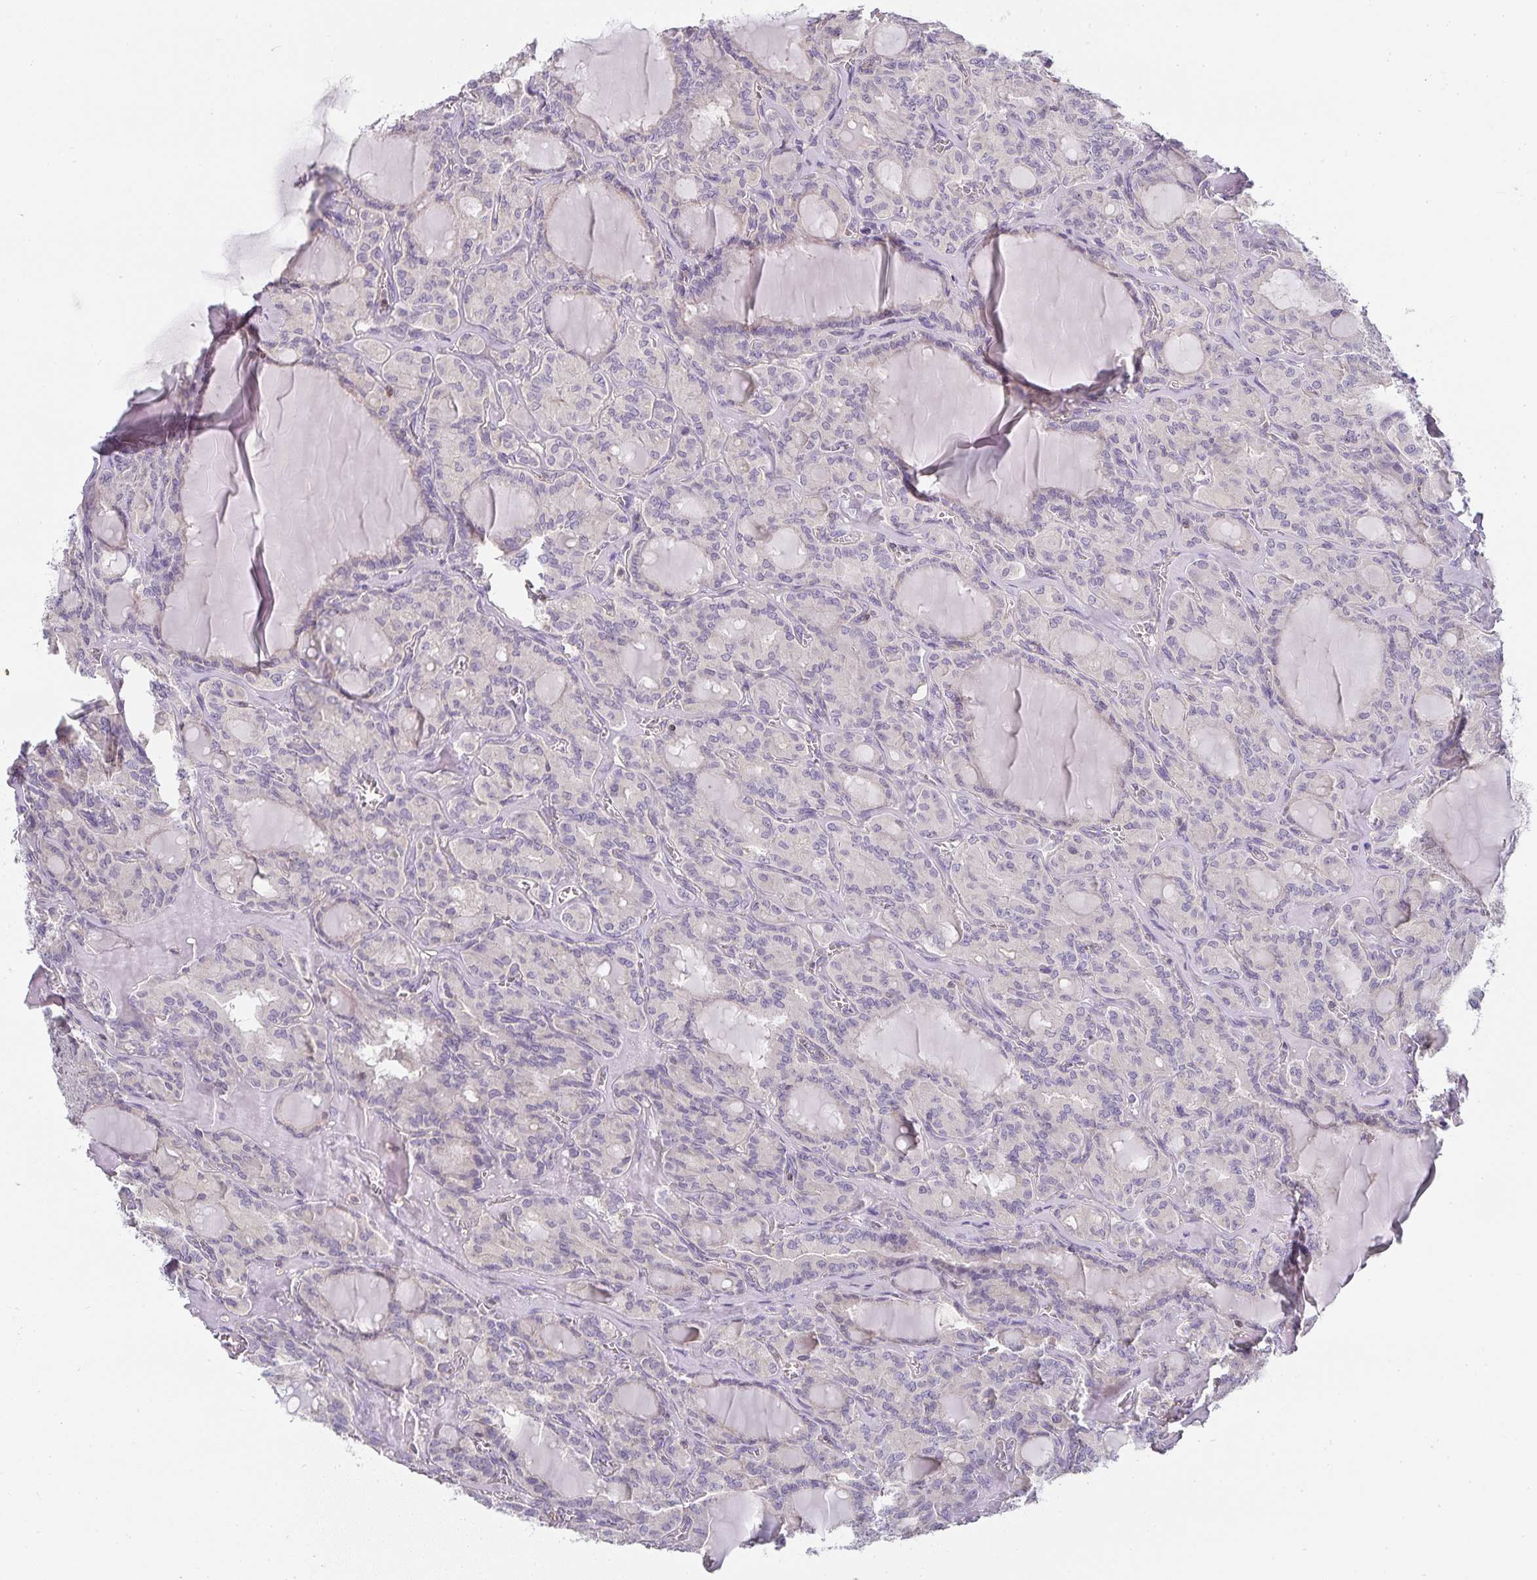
{"staining": {"intensity": "negative", "quantity": "none", "location": "none"}, "tissue": "thyroid cancer", "cell_type": "Tumor cells", "image_type": "cancer", "snomed": [{"axis": "morphology", "description": "Papillary adenocarcinoma, NOS"}, {"axis": "topography", "description": "Thyroid gland"}], "caption": "Tumor cells are negative for brown protein staining in thyroid papillary adenocarcinoma.", "gene": "GATA3", "patient": {"sex": "male", "age": 87}}